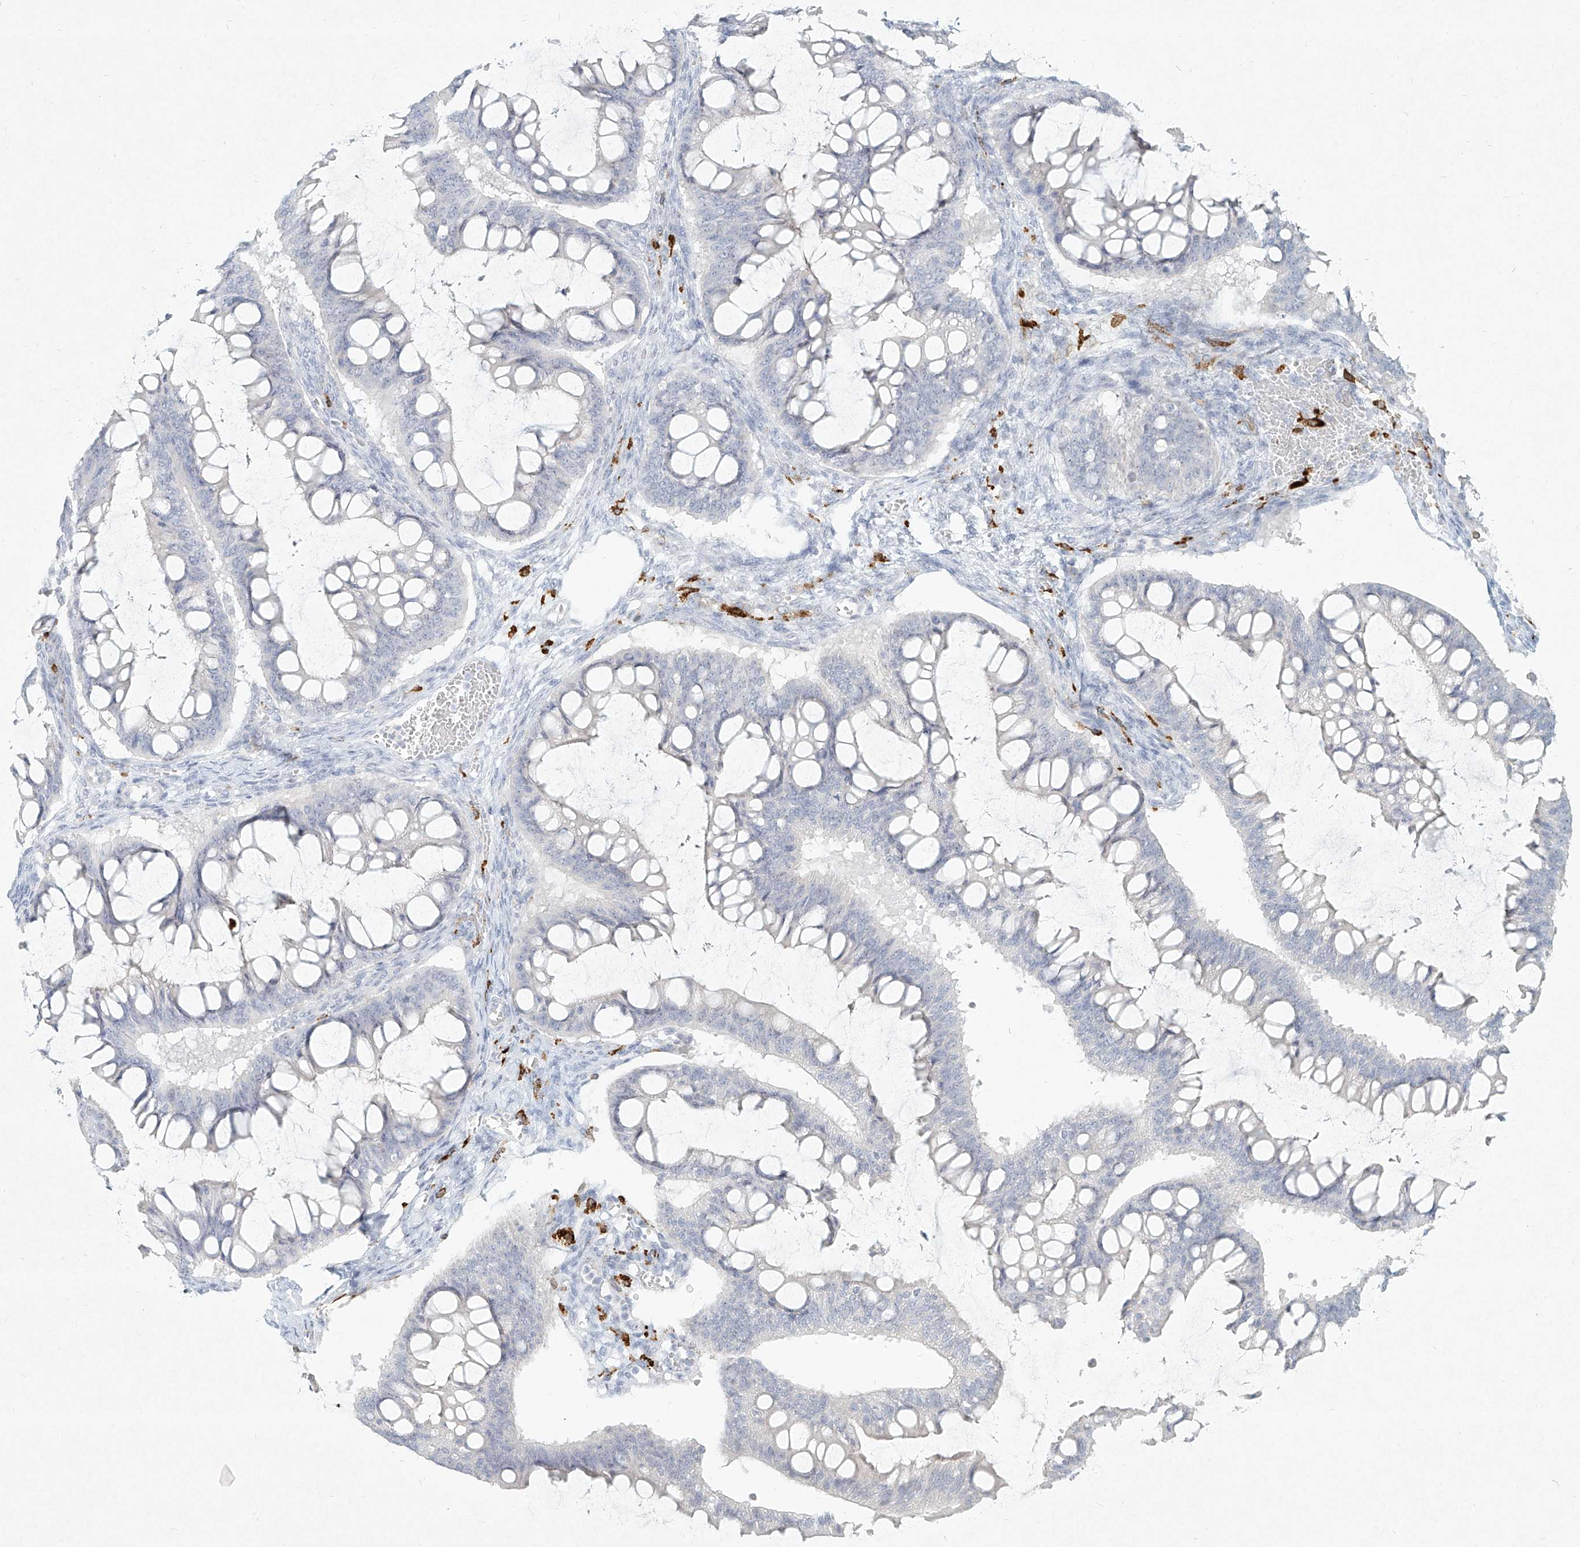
{"staining": {"intensity": "negative", "quantity": "none", "location": "none"}, "tissue": "ovarian cancer", "cell_type": "Tumor cells", "image_type": "cancer", "snomed": [{"axis": "morphology", "description": "Cystadenocarcinoma, mucinous, NOS"}, {"axis": "topography", "description": "Ovary"}], "caption": "Image shows no protein expression in tumor cells of mucinous cystadenocarcinoma (ovarian) tissue. Brightfield microscopy of IHC stained with DAB (brown) and hematoxylin (blue), captured at high magnification.", "gene": "CD209", "patient": {"sex": "female", "age": 73}}